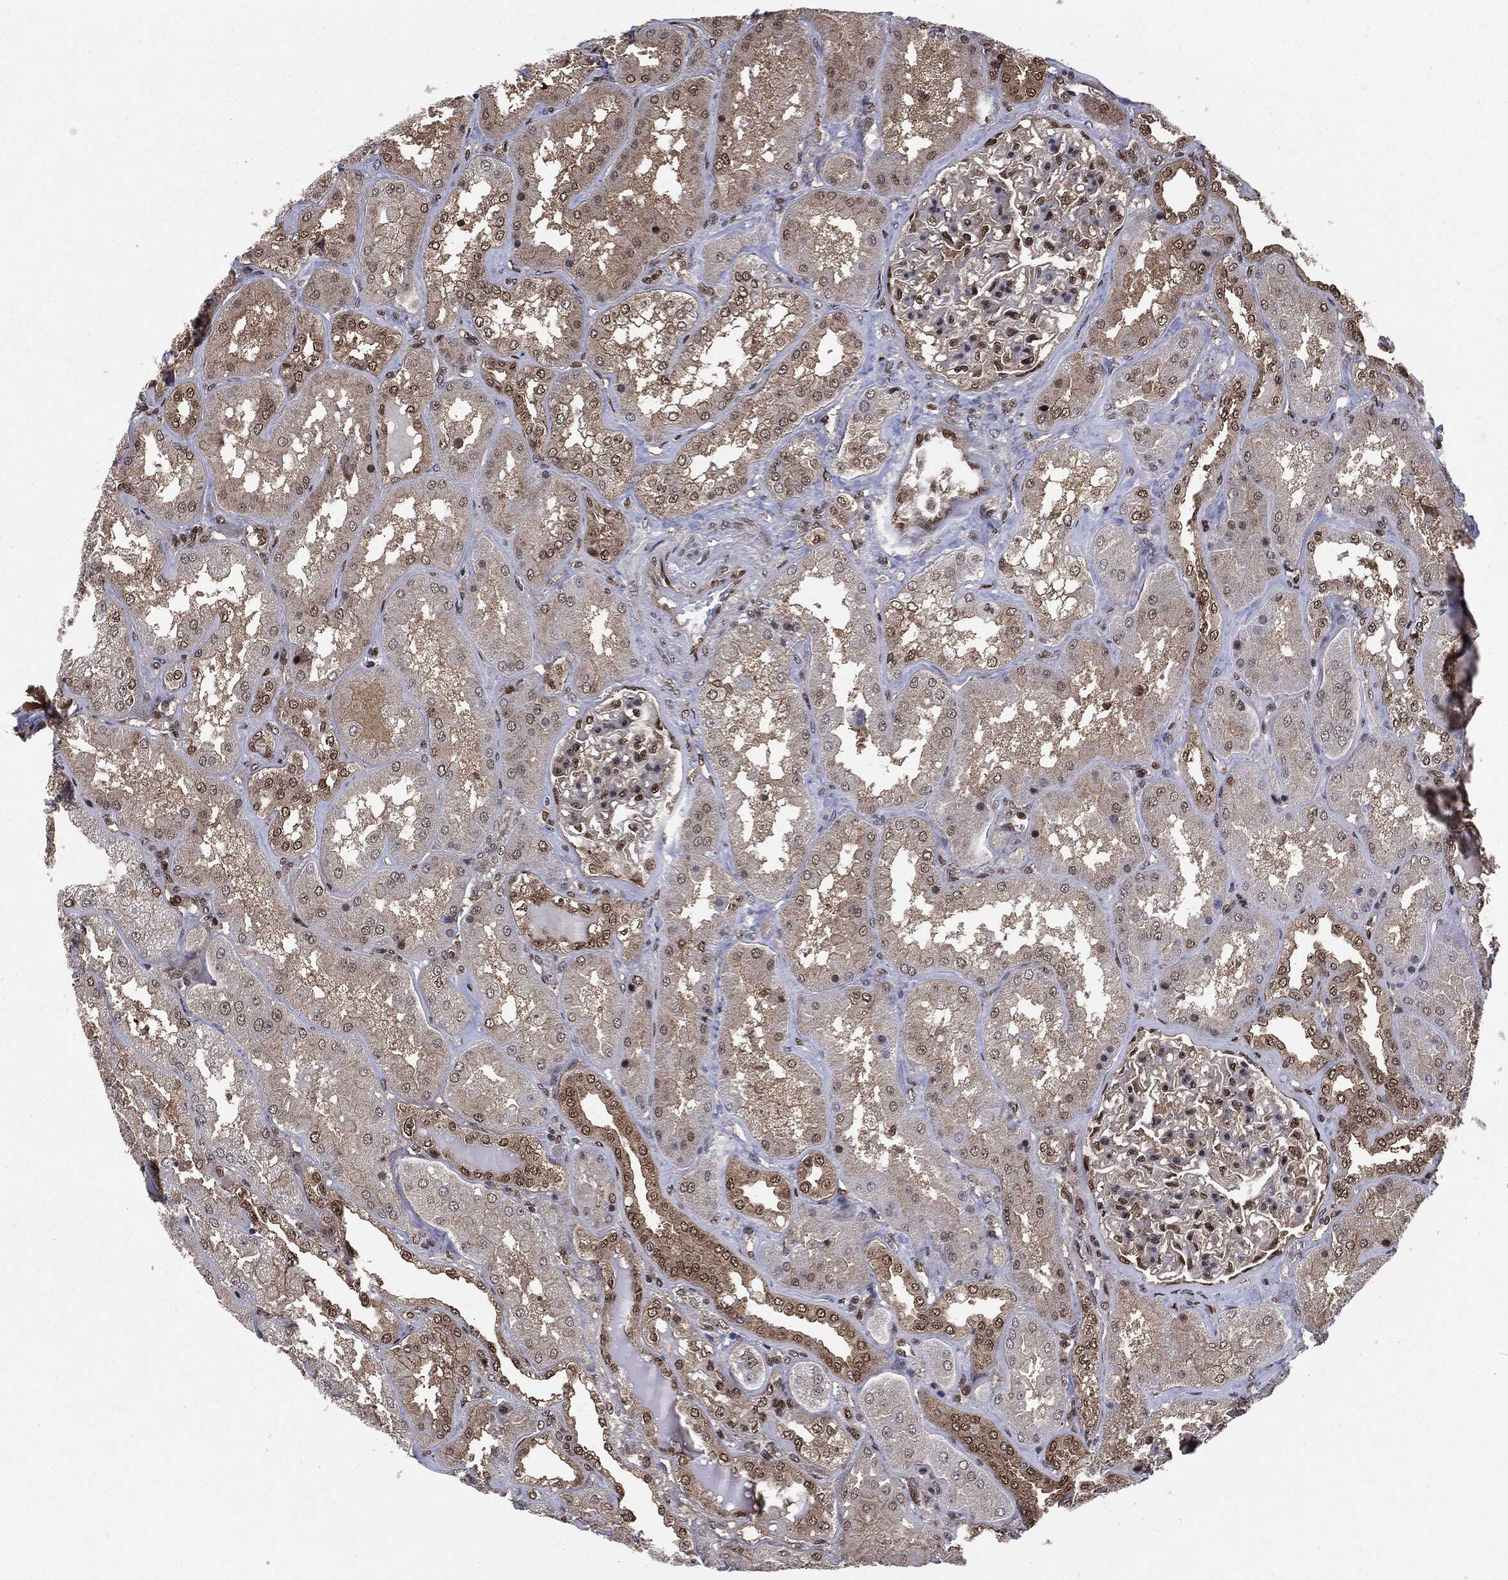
{"staining": {"intensity": "strong", "quantity": "<25%", "location": "nuclear"}, "tissue": "kidney", "cell_type": "Cells in glomeruli", "image_type": "normal", "snomed": [{"axis": "morphology", "description": "Normal tissue, NOS"}, {"axis": "topography", "description": "Kidney"}], "caption": "DAB immunohistochemical staining of benign kidney demonstrates strong nuclear protein staining in approximately <25% of cells in glomeruli.", "gene": "PTPA", "patient": {"sex": "female", "age": 56}}